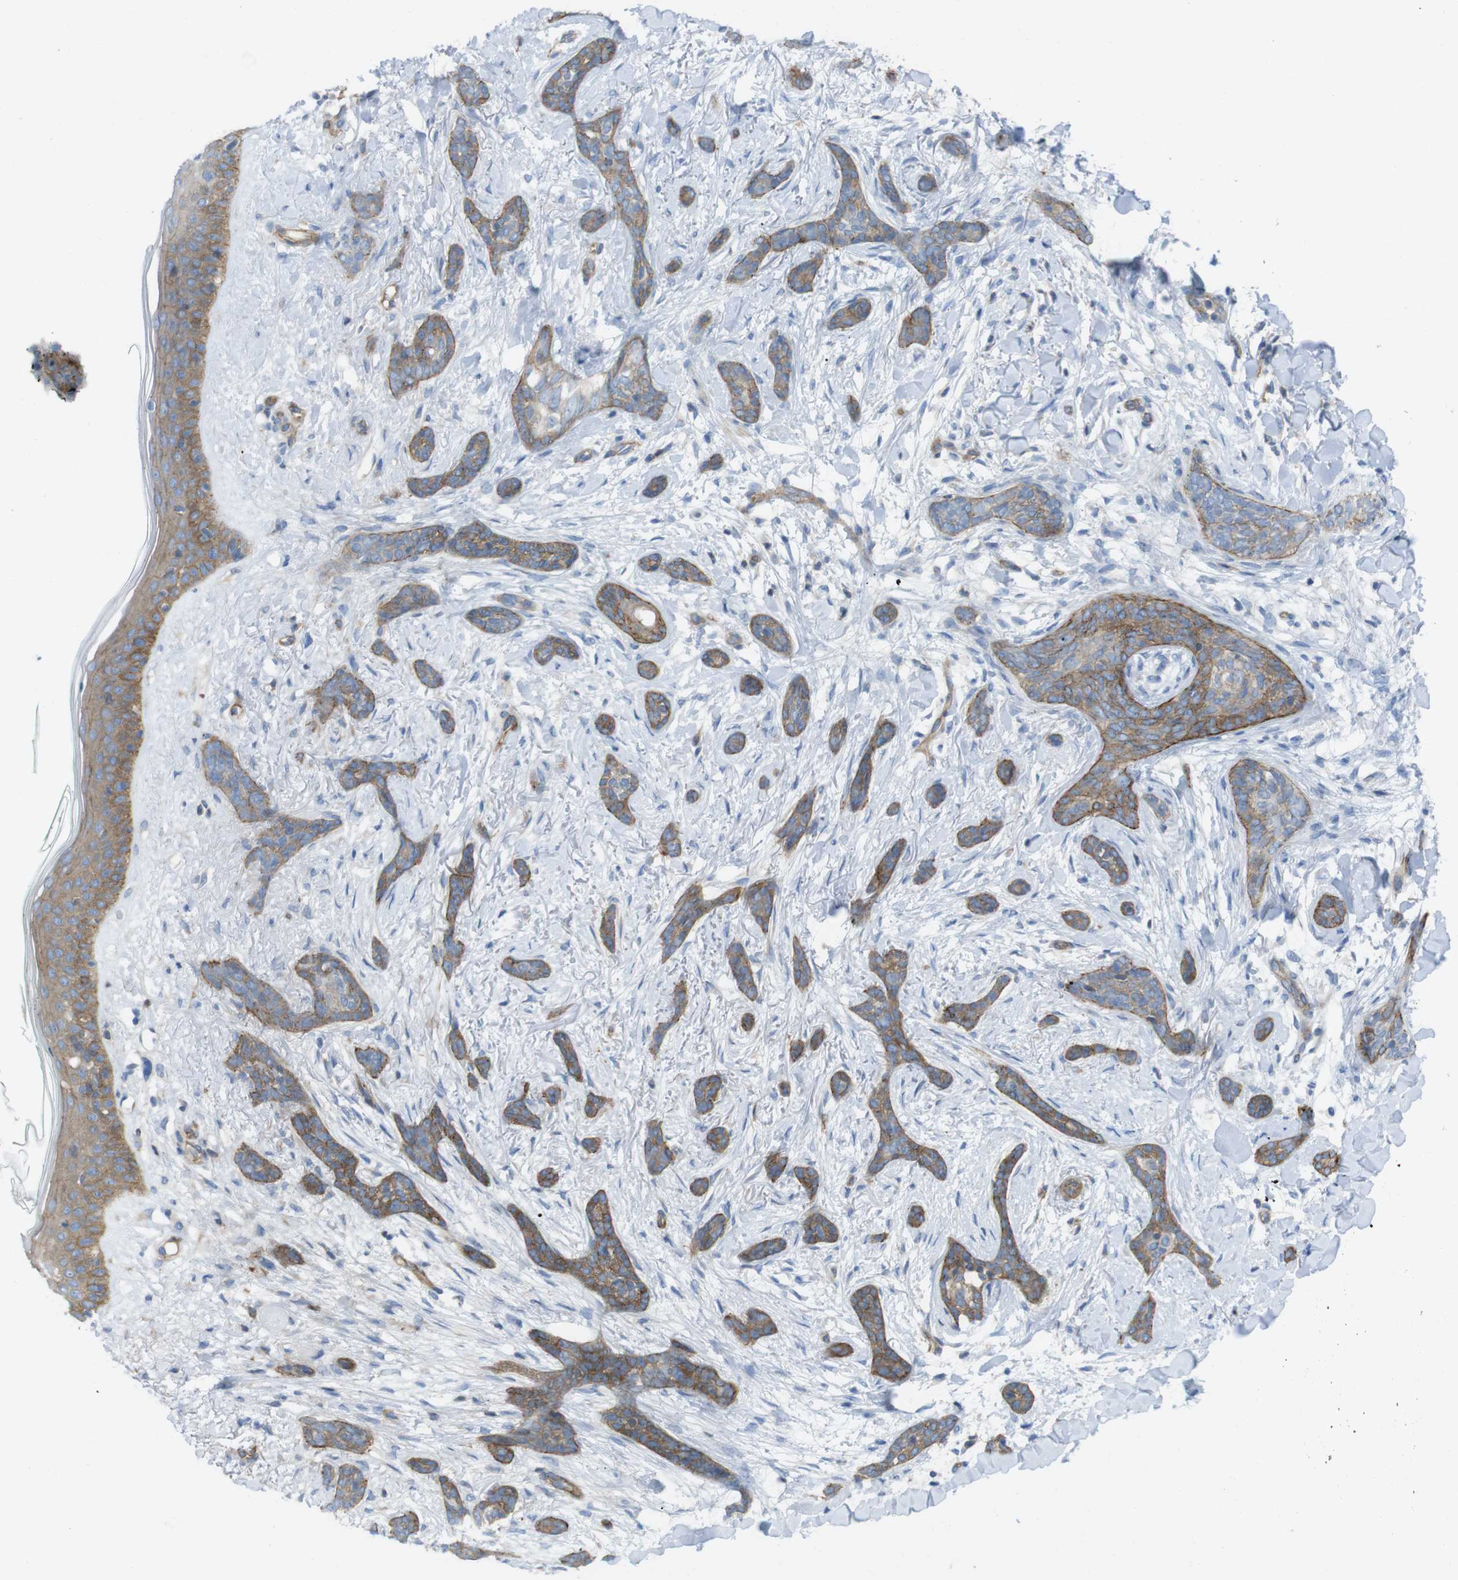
{"staining": {"intensity": "moderate", "quantity": "25%-75%", "location": "cytoplasmic/membranous"}, "tissue": "skin cancer", "cell_type": "Tumor cells", "image_type": "cancer", "snomed": [{"axis": "morphology", "description": "Basal cell carcinoma"}, {"axis": "morphology", "description": "Adnexal tumor, benign"}, {"axis": "topography", "description": "Skin"}], "caption": "This is a photomicrograph of IHC staining of benign adnexal tumor (skin), which shows moderate staining in the cytoplasmic/membranous of tumor cells.", "gene": "PREX2", "patient": {"sex": "female", "age": 42}}